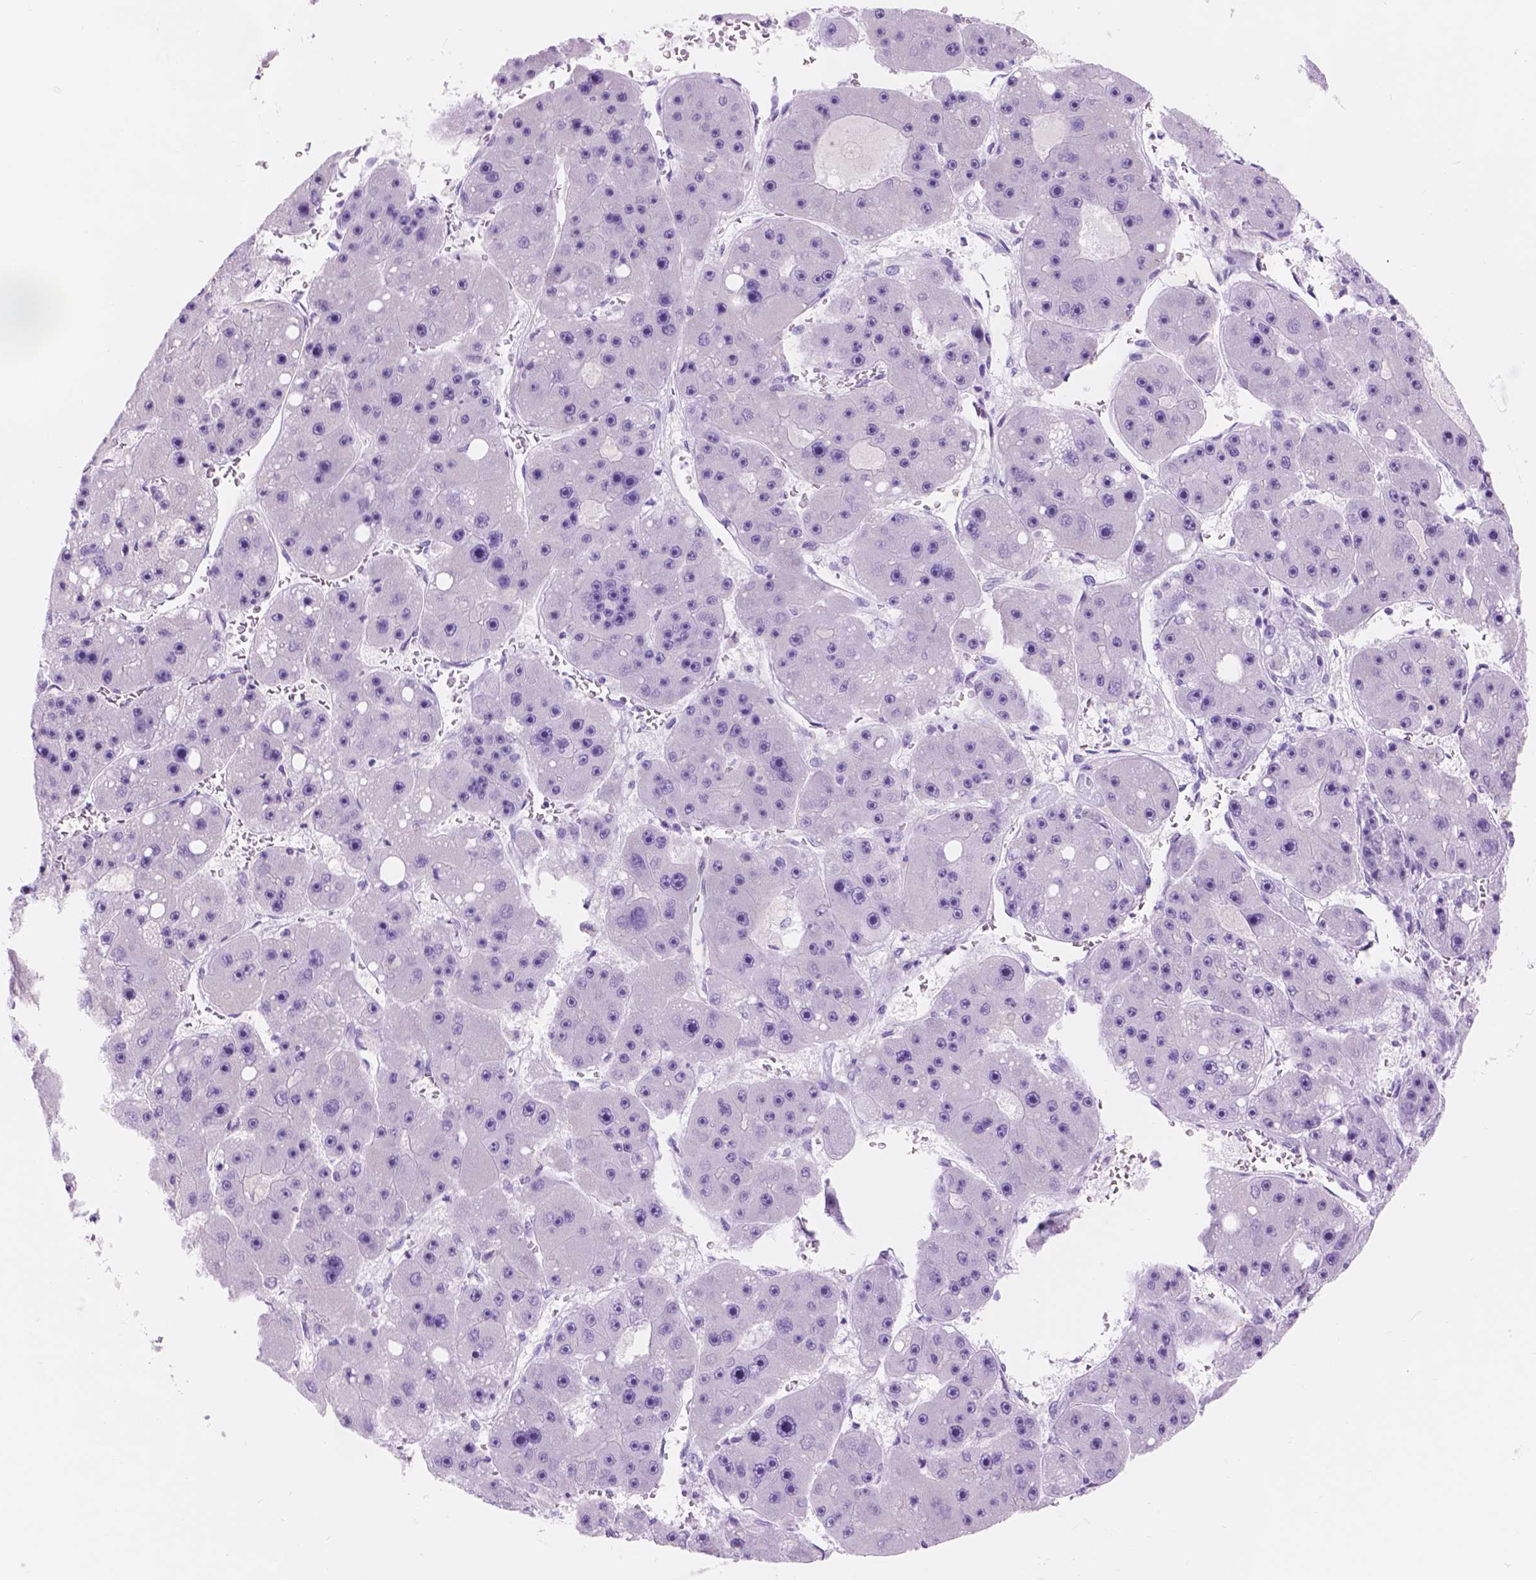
{"staining": {"intensity": "negative", "quantity": "none", "location": "none"}, "tissue": "liver cancer", "cell_type": "Tumor cells", "image_type": "cancer", "snomed": [{"axis": "morphology", "description": "Carcinoma, Hepatocellular, NOS"}, {"axis": "topography", "description": "Liver"}], "caption": "The micrograph shows no staining of tumor cells in liver cancer (hepatocellular carcinoma).", "gene": "DCC", "patient": {"sex": "female", "age": 61}}